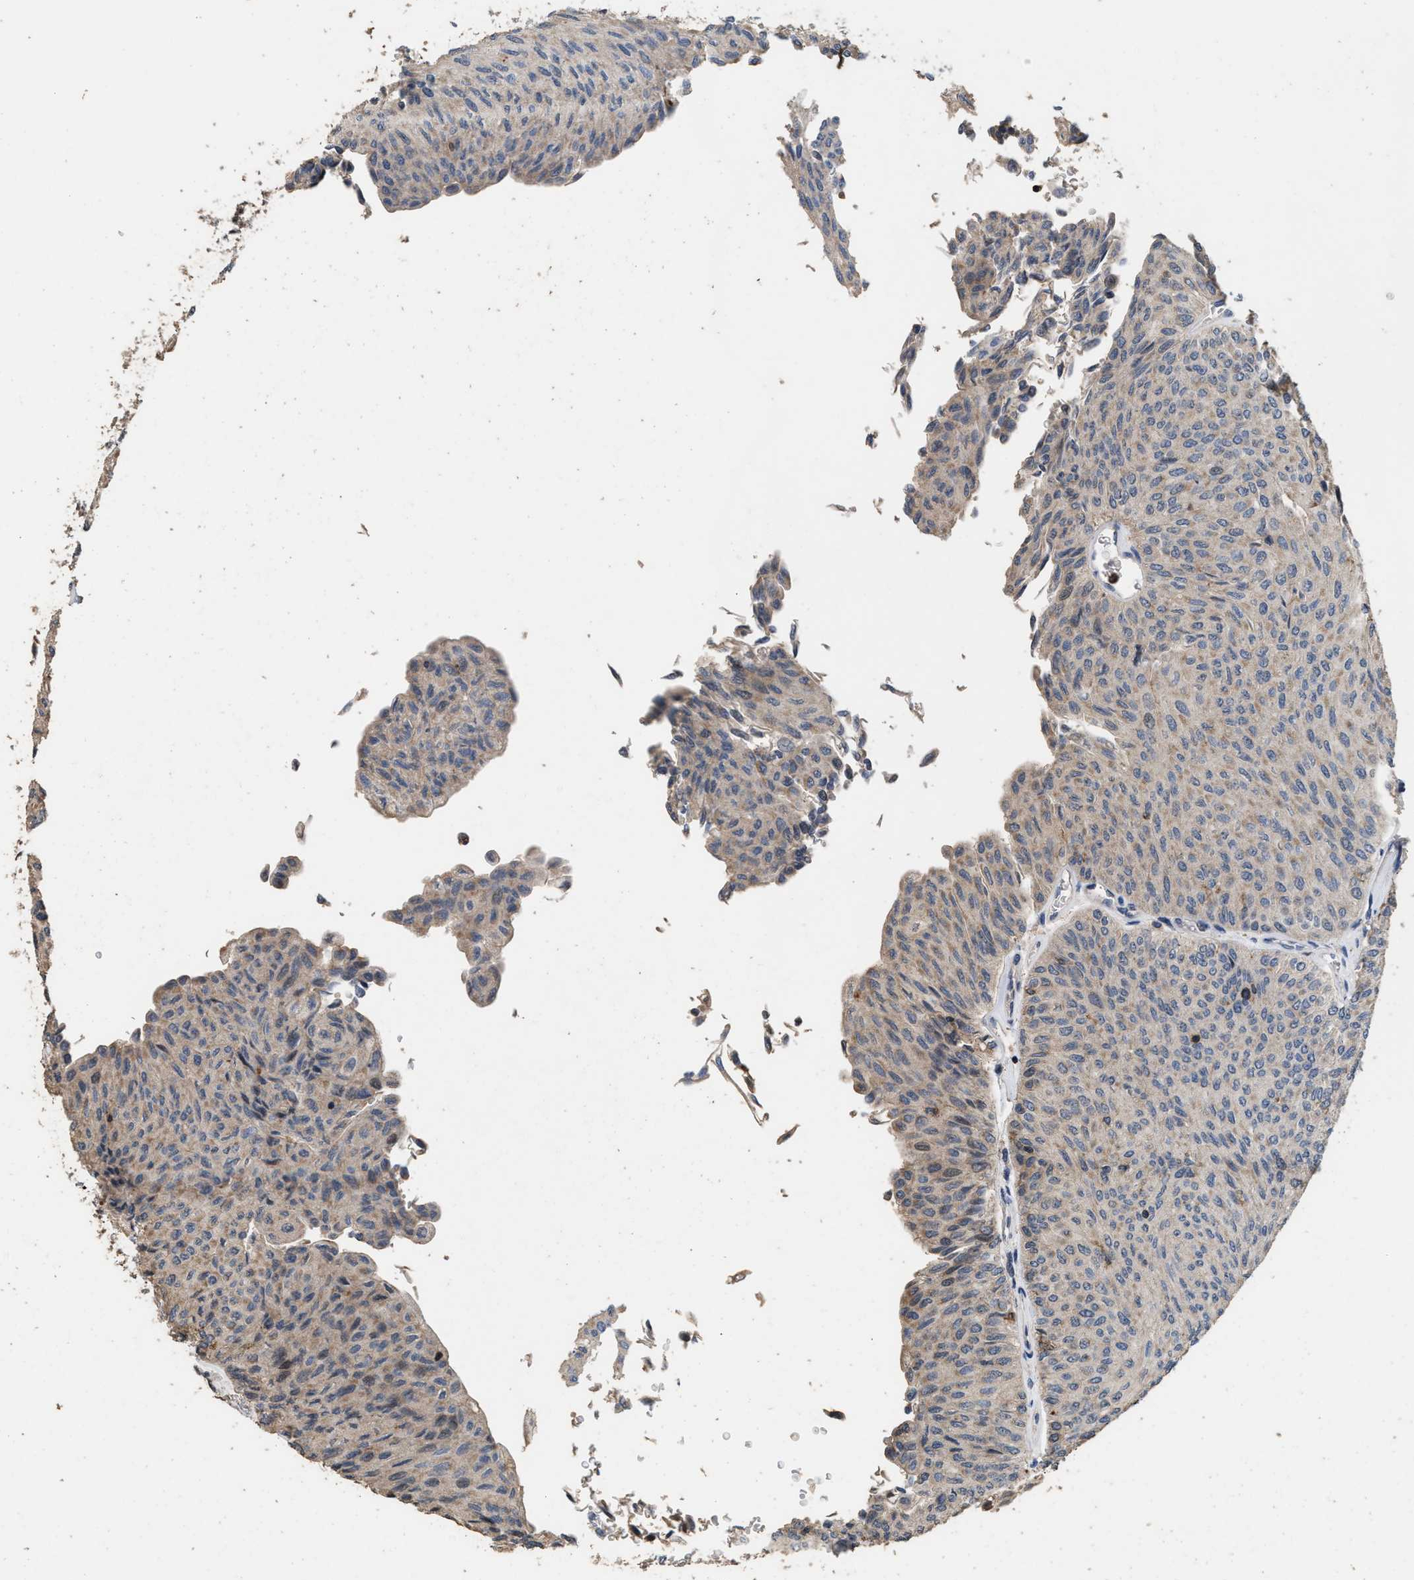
{"staining": {"intensity": "weak", "quantity": "25%-75%", "location": "cytoplasmic/membranous"}, "tissue": "urothelial cancer", "cell_type": "Tumor cells", "image_type": "cancer", "snomed": [{"axis": "morphology", "description": "Urothelial carcinoma, Low grade"}, {"axis": "topography", "description": "Urinary bladder"}], "caption": "An image of urothelial carcinoma (low-grade) stained for a protein shows weak cytoplasmic/membranous brown staining in tumor cells.", "gene": "TDRKH", "patient": {"sex": "male", "age": 78}}